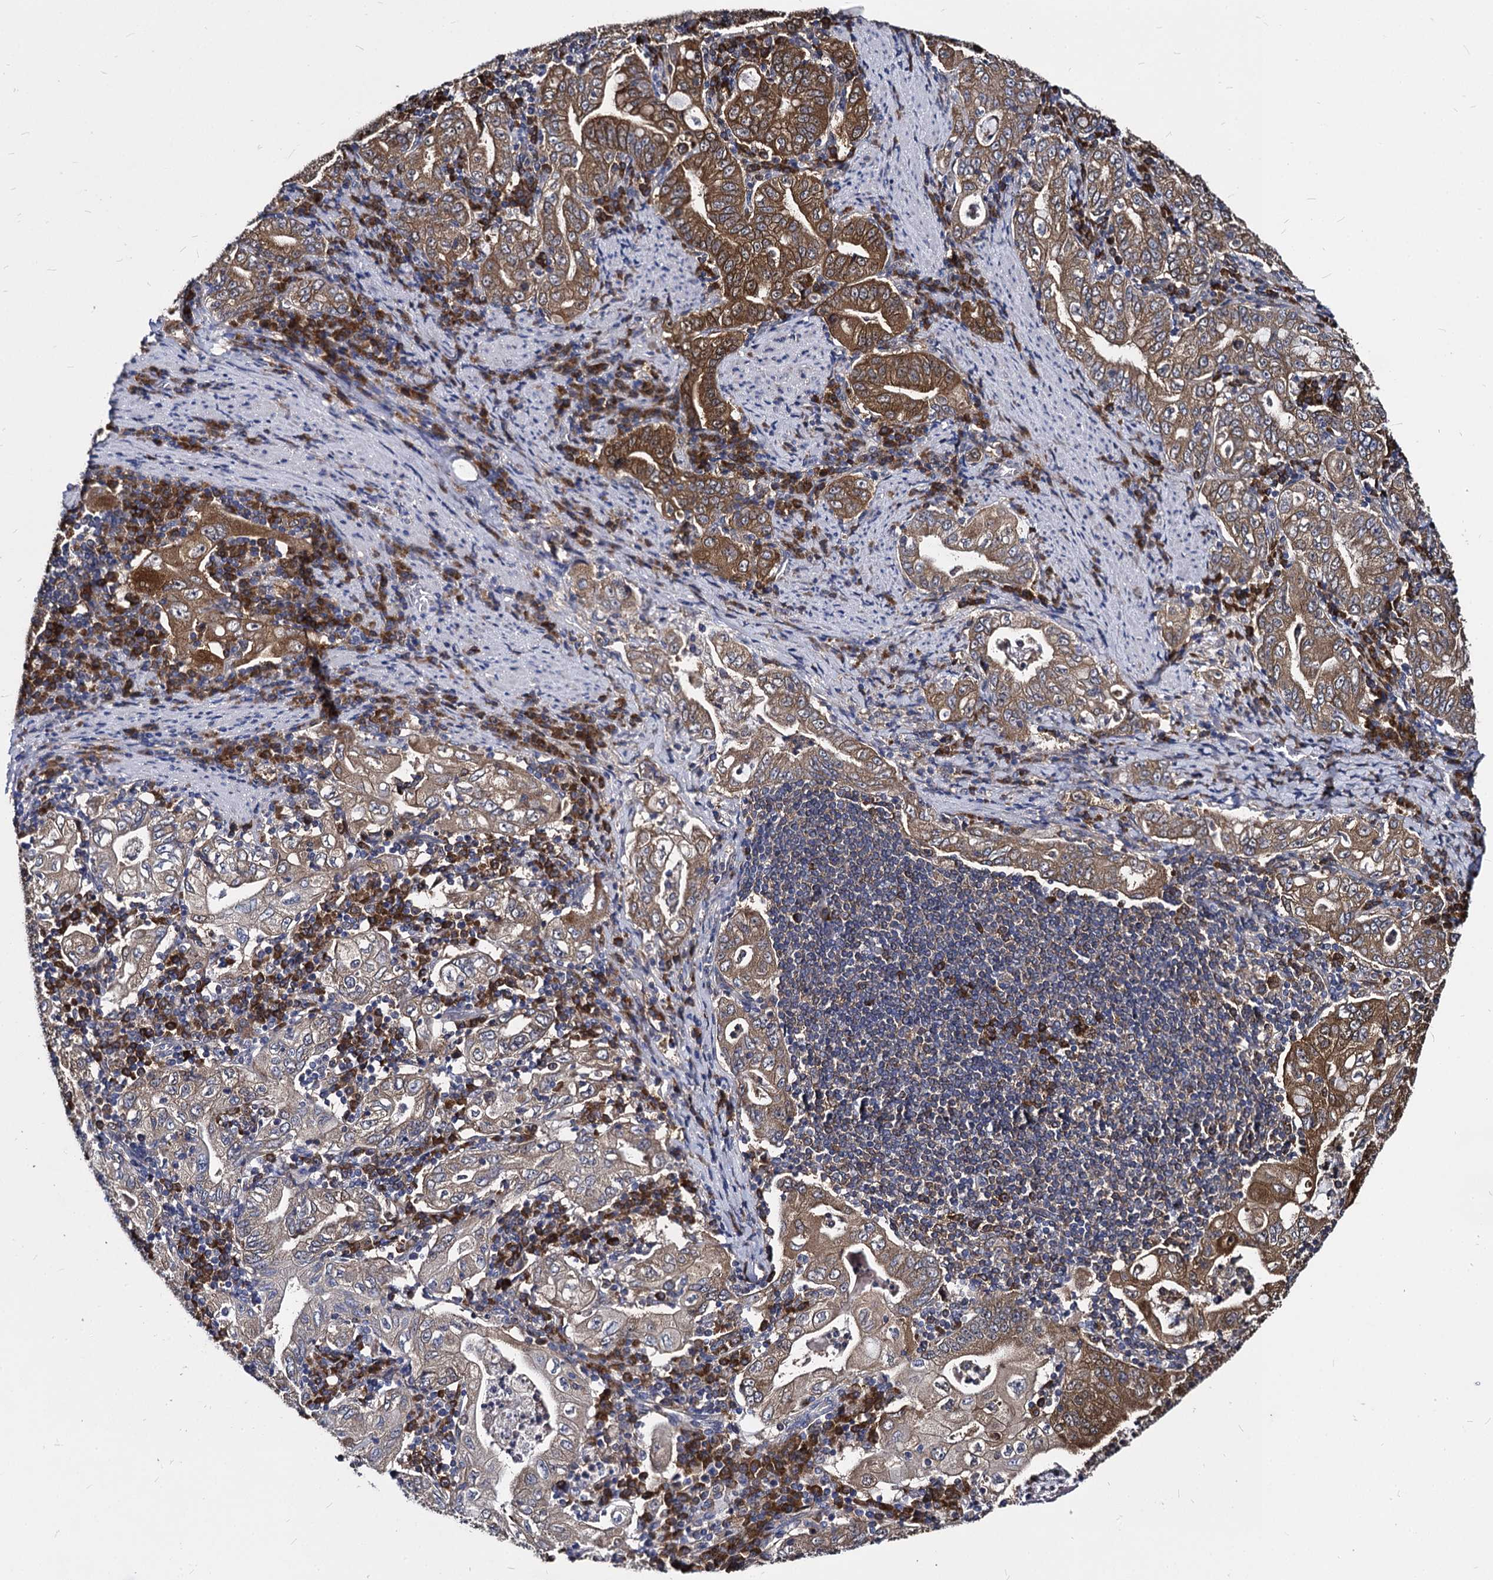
{"staining": {"intensity": "moderate", "quantity": ">75%", "location": "cytoplasmic/membranous"}, "tissue": "stomach cancer", "cell_type": "Tumor cells", "image_type": "cancer", "snomed": [{"axis": "morphology", "description": "Normal tissue, NOS"}, {"axis": "morphology", "description": "Adenocarcinoma, NOS"}, {"axis": "topography", "description": "Esophagus"}, {"axis": "topography", "description": "Stomach, upper"}, {"axis": "topography", "description": "Peripheral nerve tissue"}], "caption": "A brown stain highlights moderate cytoplasmic/membranous staining of a protein in stomach cancer (adenocarcinoma) tumor cells.", "gene": "NME1", "patient": {"sex": "male", "age": 62}}